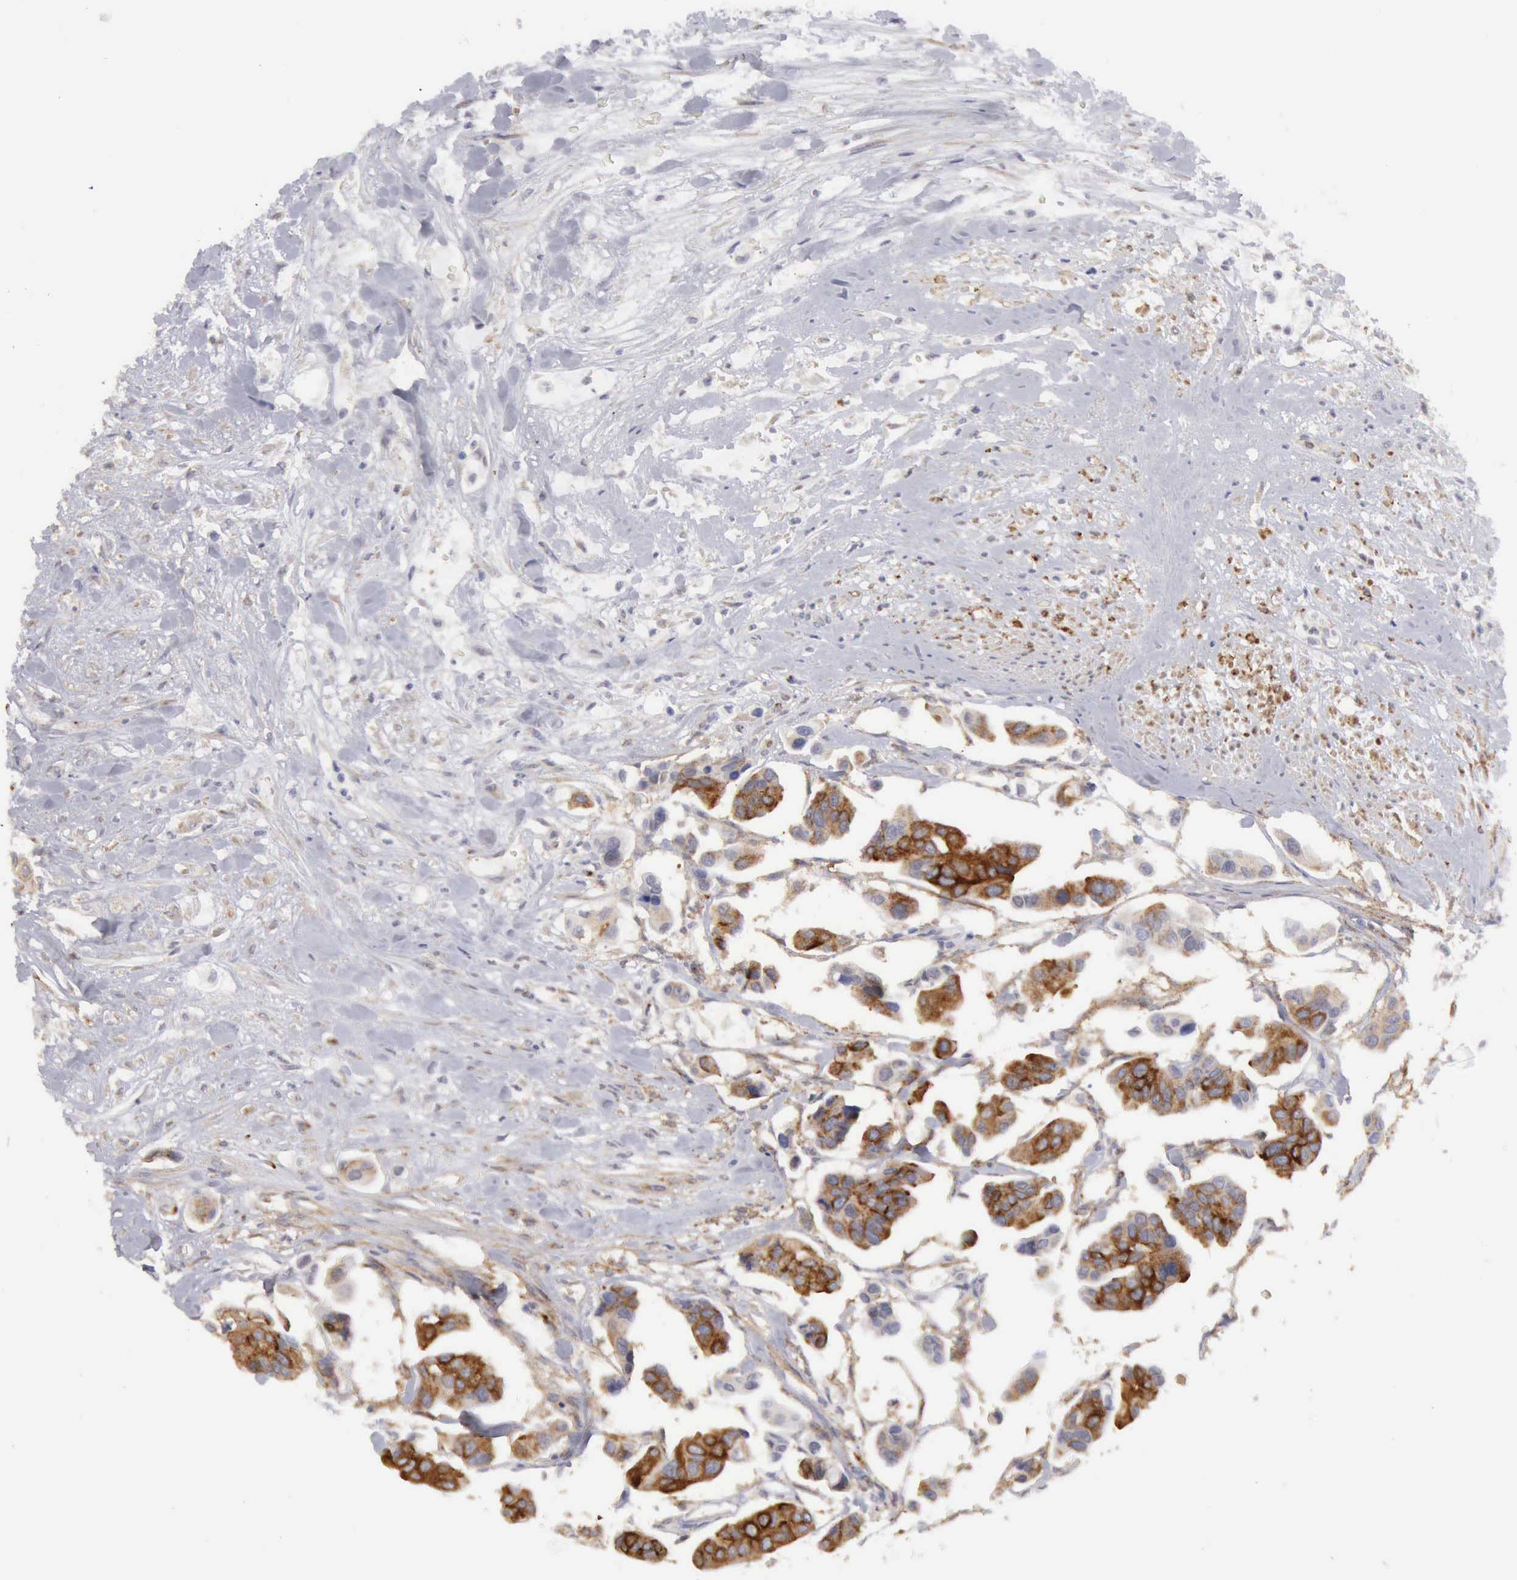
{"staining": {"intensity": "strong", "quantity": ">75%", "location": "cytoplasmic/membranous"}, "tissue": "urothelial cancer", "cell_type": "Tumor cells", "image_type": "cancer", "snomed": [{"axis": "morphology", "description": "Adenocarcinoma, NOS"}, {"axis": "topography", "description": "Urinary bladder"}], "caption": "Protein expression analysis of adenocarcinoma displays strong cytoplasmic/membranous staining in approximately >75% of tumor cells. The staining is performed using DAB brown chromogen to label protein expression. The nuclei are counter-stained blue using hematoxylin.", "gene": "TFRC", "patient": {"sex": "male", "age": 61}}